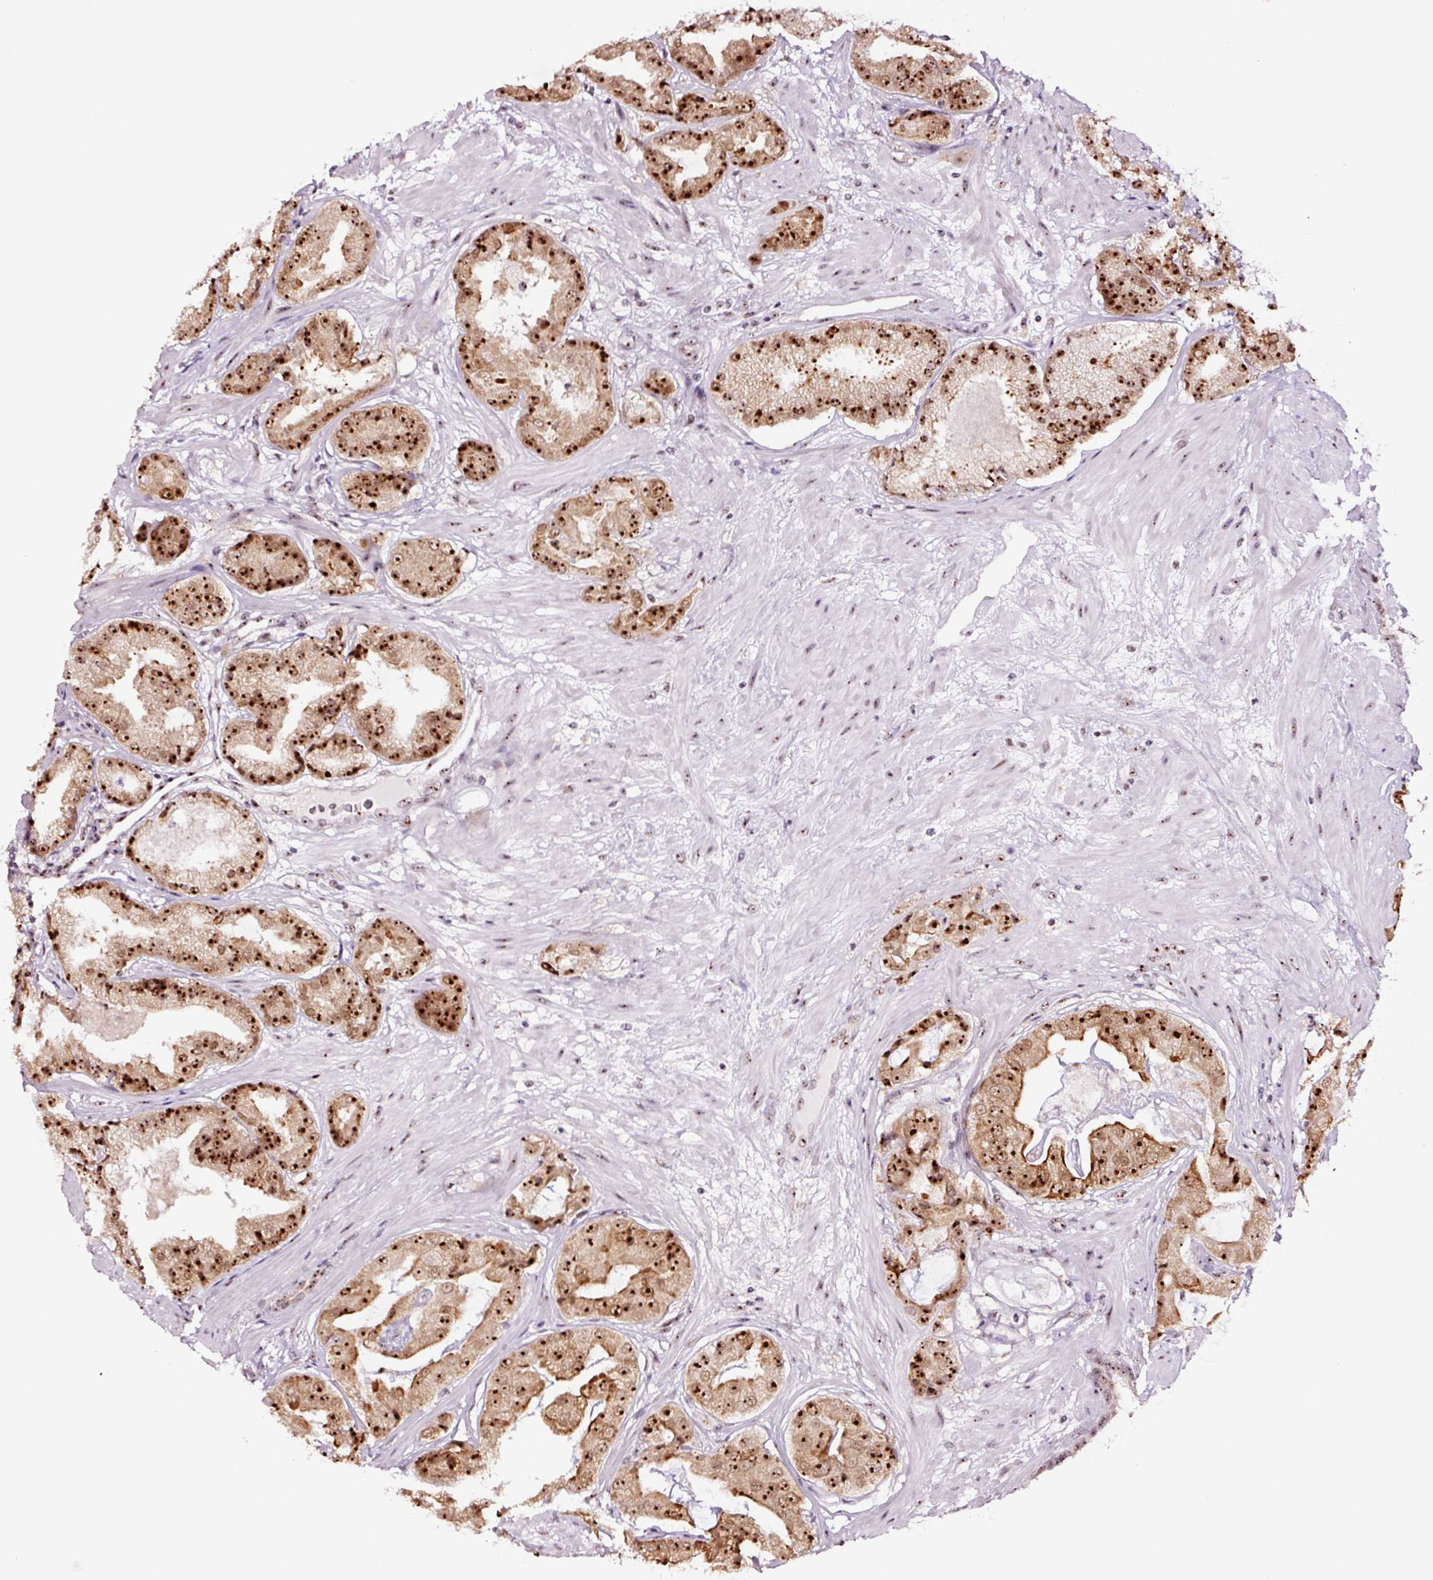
{"staining": {"intensity": "strong", "quantity": ">75%", "location": "cytoplasmic/membranous,nuclear"}, "tissue": "prostate cancer", "cell_type": "Tumor cells", "image_type": "cancer", "snomed": [{"axis": "morphology", "description": "Adenocarcinoma, High grade"}, {"axis": "topography", "description": "Prostate"}], "caption": "Immunohistochemistry (IHC) (DAB) staining of human prostate cancer (high-grade adenocarcinoma) displays strong cytoplasmic/membranous and nuclear protein positivity in about >75% of tumor cells.", "gene": "GNL3", "patient": {"sex": "male", "age": 63}}